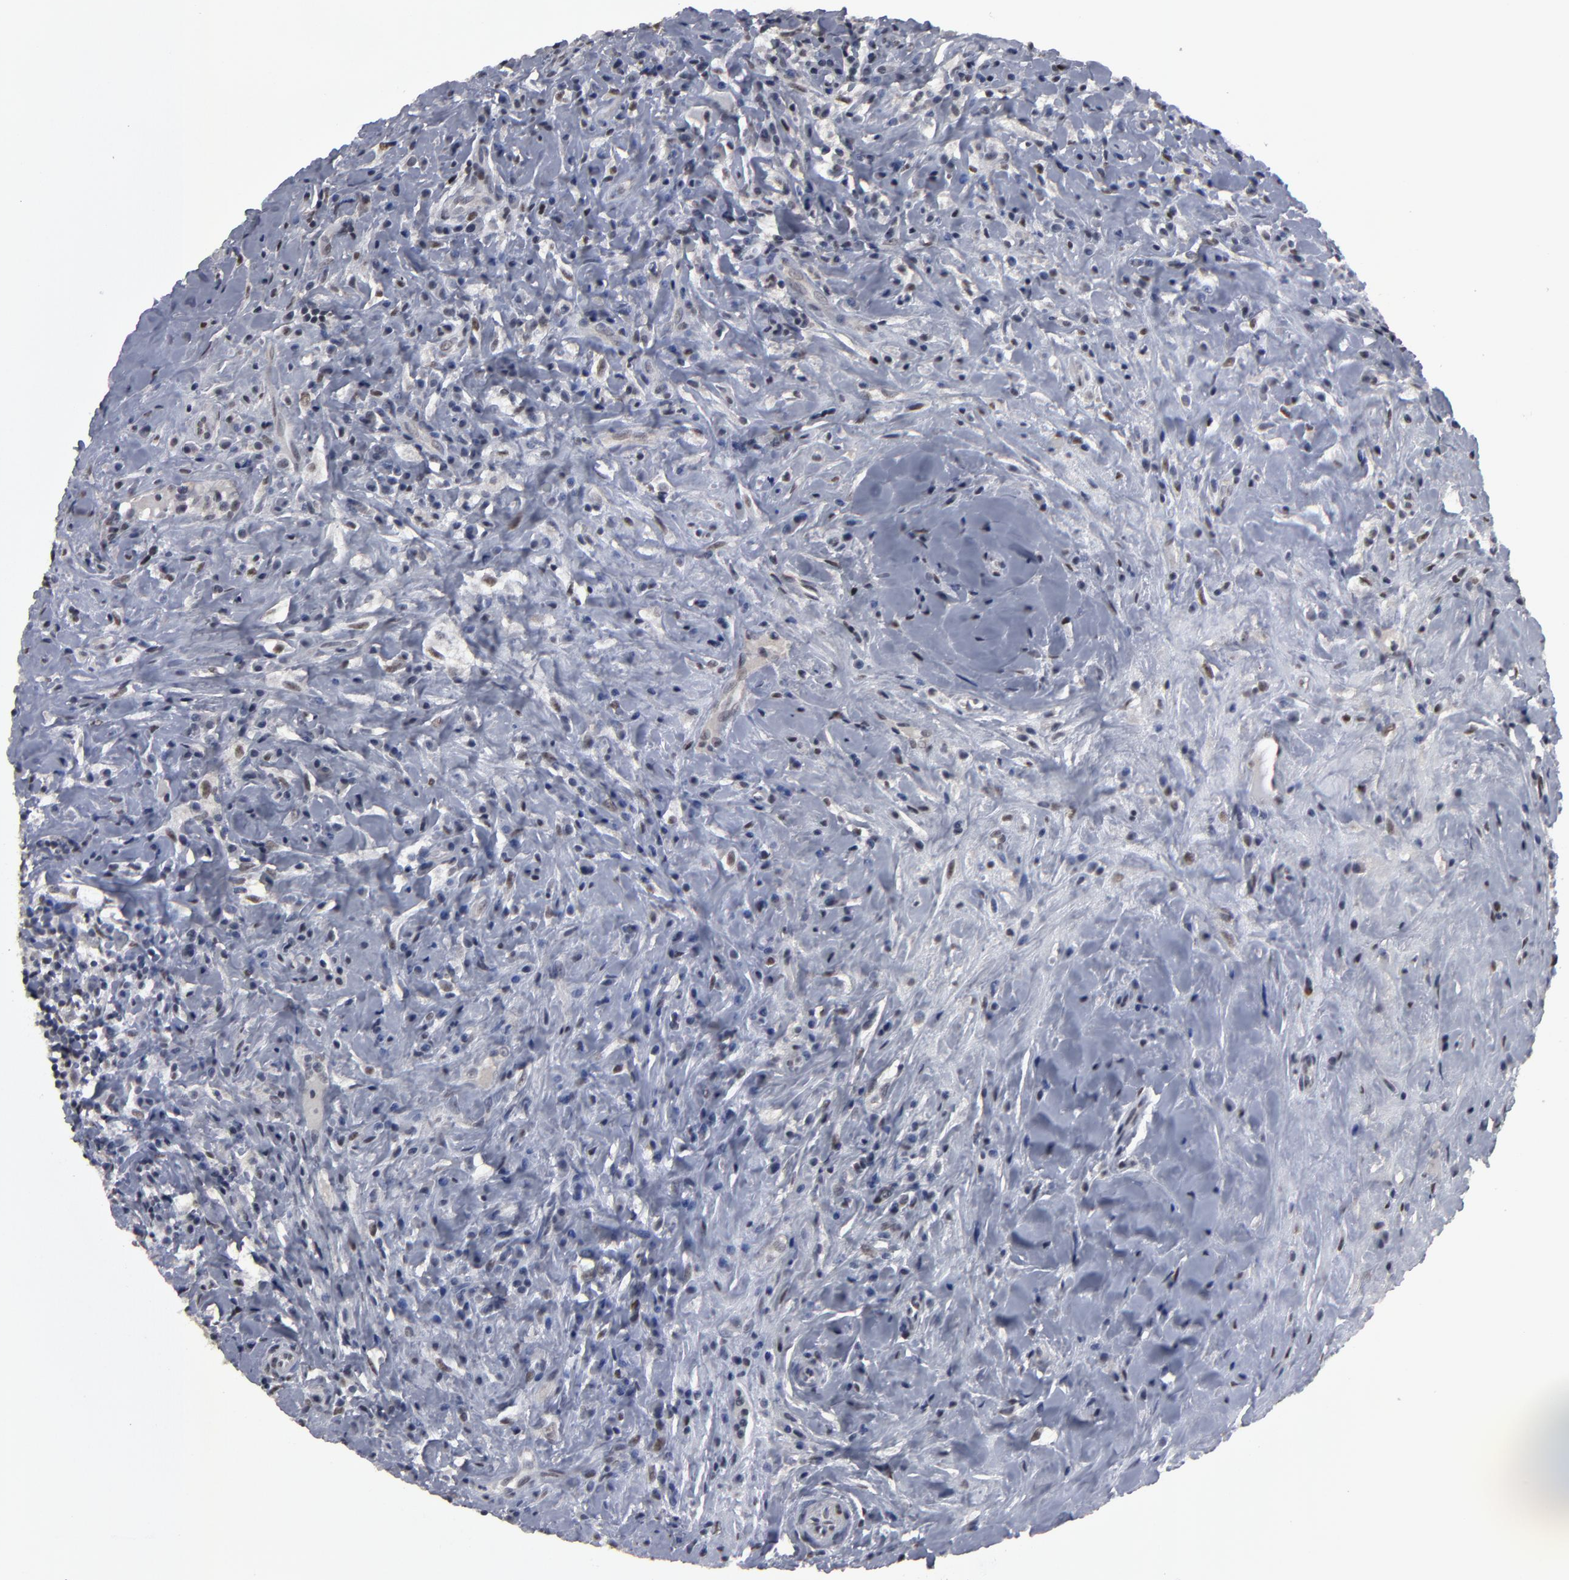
{"staining": {"intensity": "moderate", "quantity": "<25%", "location": "nuclear"}, "tissue": "lymphoma", "cell_type": "Tumor cells", "image_type": "cancer", "snomed": [{"axis": "morphology", "description": "Hodgkin's disease, NOS"}, {"axis": "topography", "description": "Lymph node"}], "caption": "Lymphoma tissue displays moderate nuclear positivity in approximately <25% of tumor cells", "gene": "SSRP1", "patient": {"sex": "female", "age": 25}}